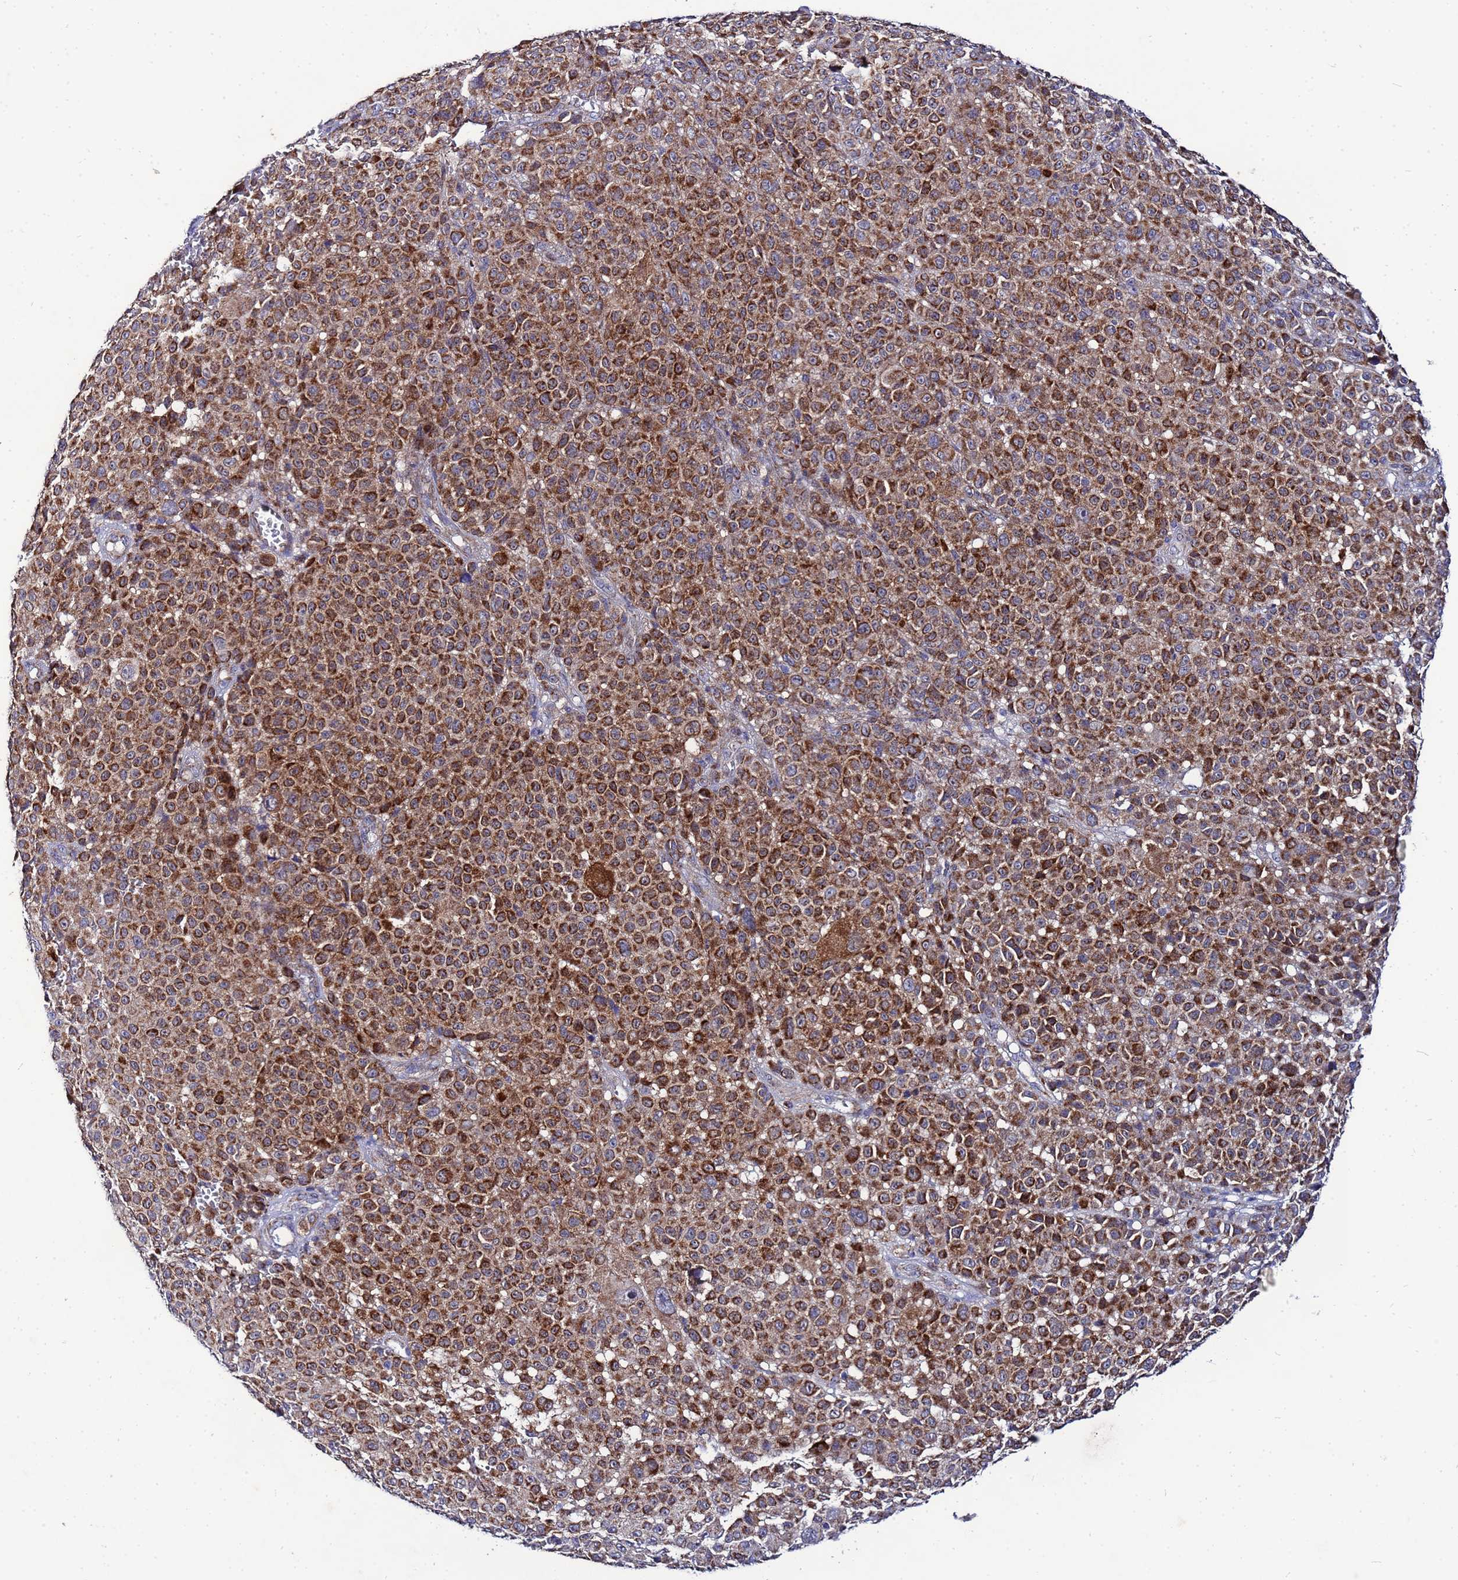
{"staining": {"intensity": "strong", "quantity": ">75%", "location": "cytoplasmic/membranous"}, "tissue": "melanoma", "cell_type": "Tumor cells", "image_type": "cancer", "snomed": [{"axis": "morphology", "description": "Malignant melanoma, NOS"}, {"axis": "topography", "description": "Skin"}], "caption": "A micrograph showing strong cytoplasmic/membranous staining in about >75% of tumor cells in melanoma, as visualized by brown immunohistochemical staining.", "gene": "FAHD2A", "patient": {"sex": "female", "age": 94}}